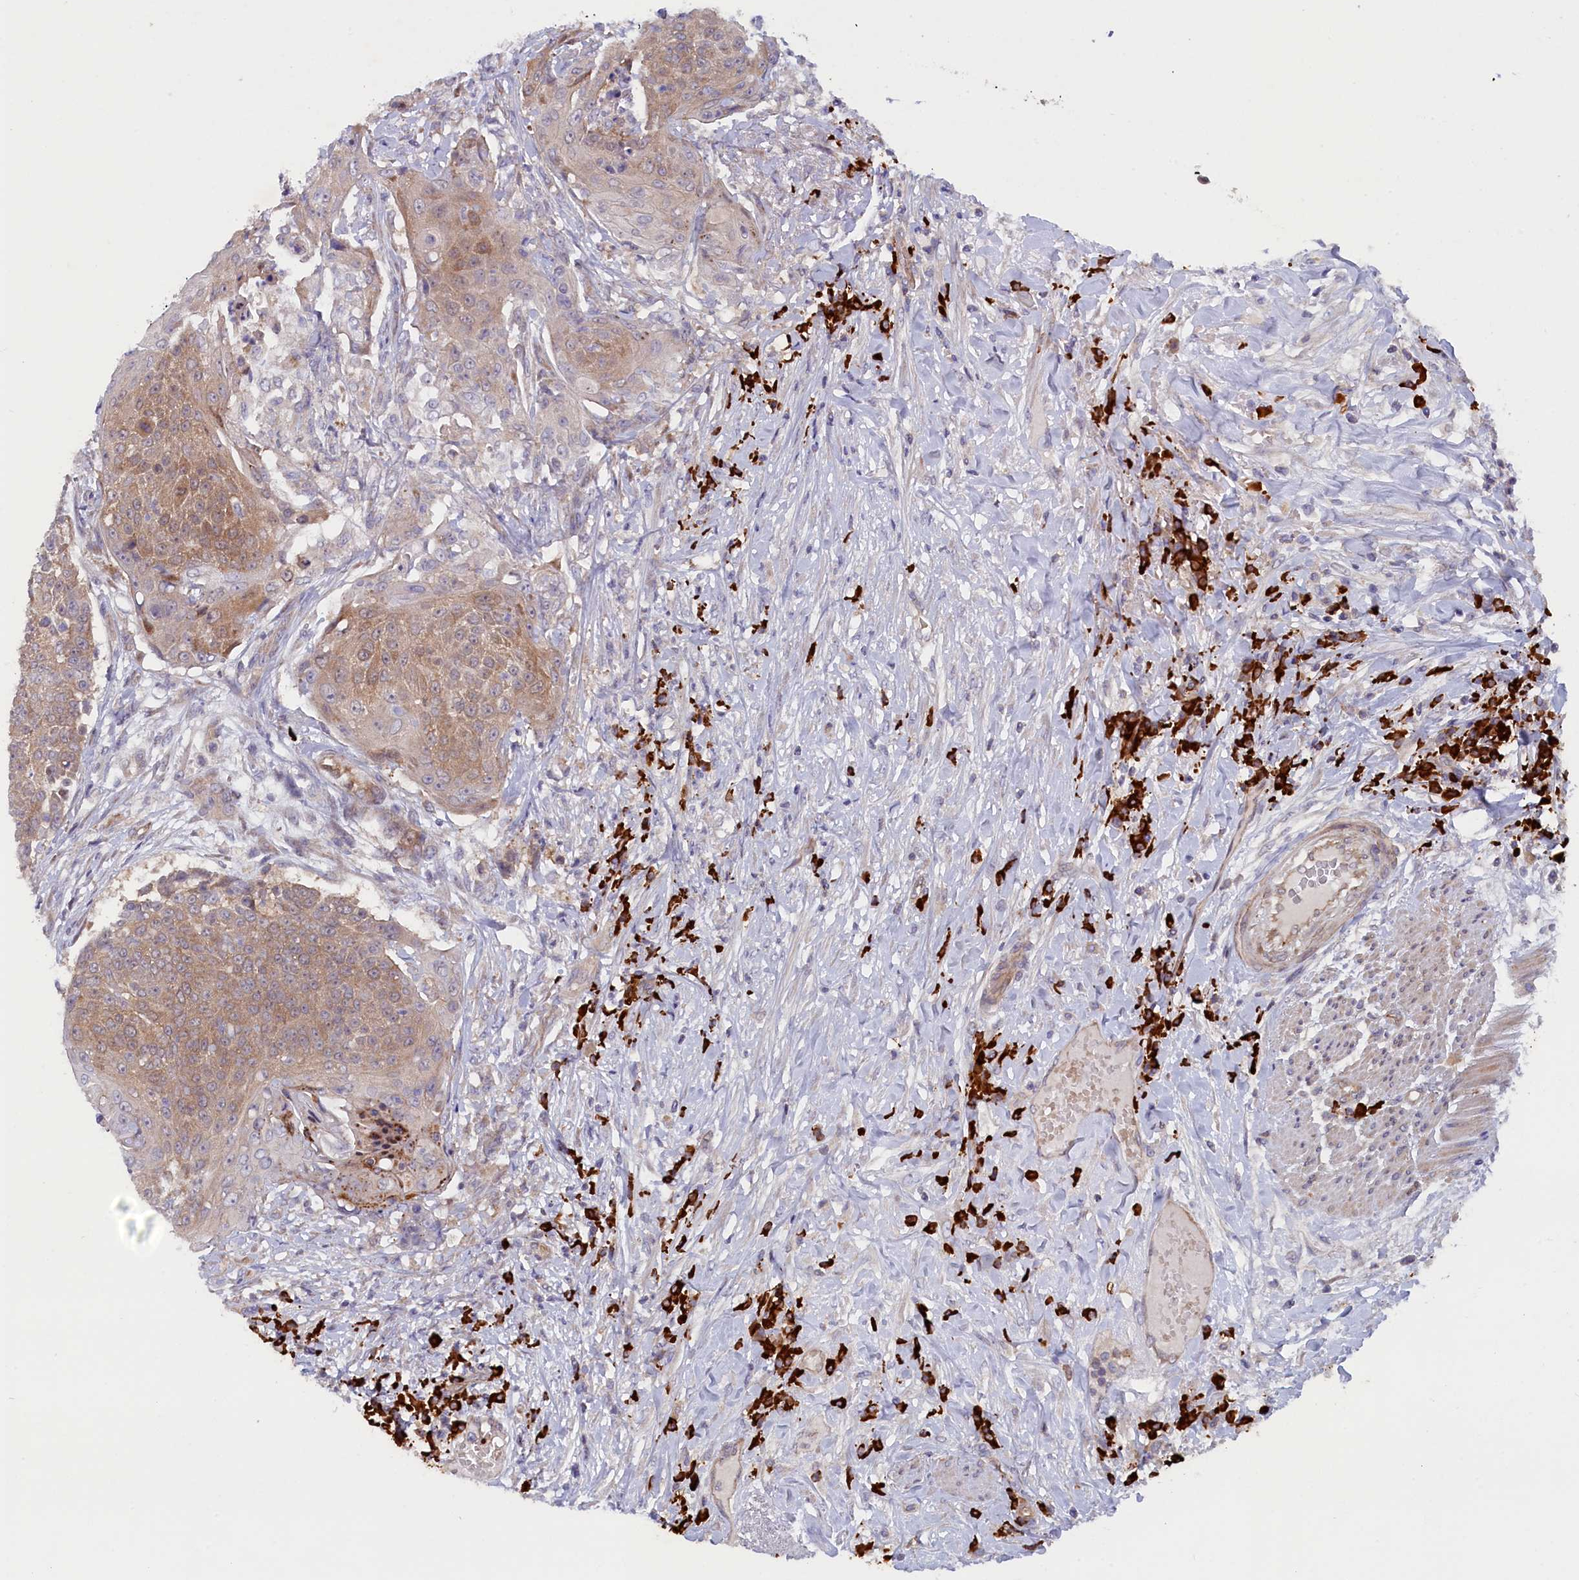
{"staining": {"intensity": "moderate", "quantity": ">75%", "location": "cytoplasmic/membranous"}, "tissue": "urothelial cancer", "cell_type": "Tumor cells", "image_type": "cancer", "snomed": [{"axis": "morphology", "description": "Urothelial carcinoma, High grade"}, {"axis": "topography", "description": "Urinary bladder"}], "caption": "High-power microscopy captured an immunohistochemistry (IHC) micrograph of urothelial cancer, revealing moderate cytoplasmic/membranous staining in approximately >75% of tumor cells. (IHC, brightfield microscopy, high magnification).", "gene": "JPT2", "patient": {"sex": "female", "age": 63}}